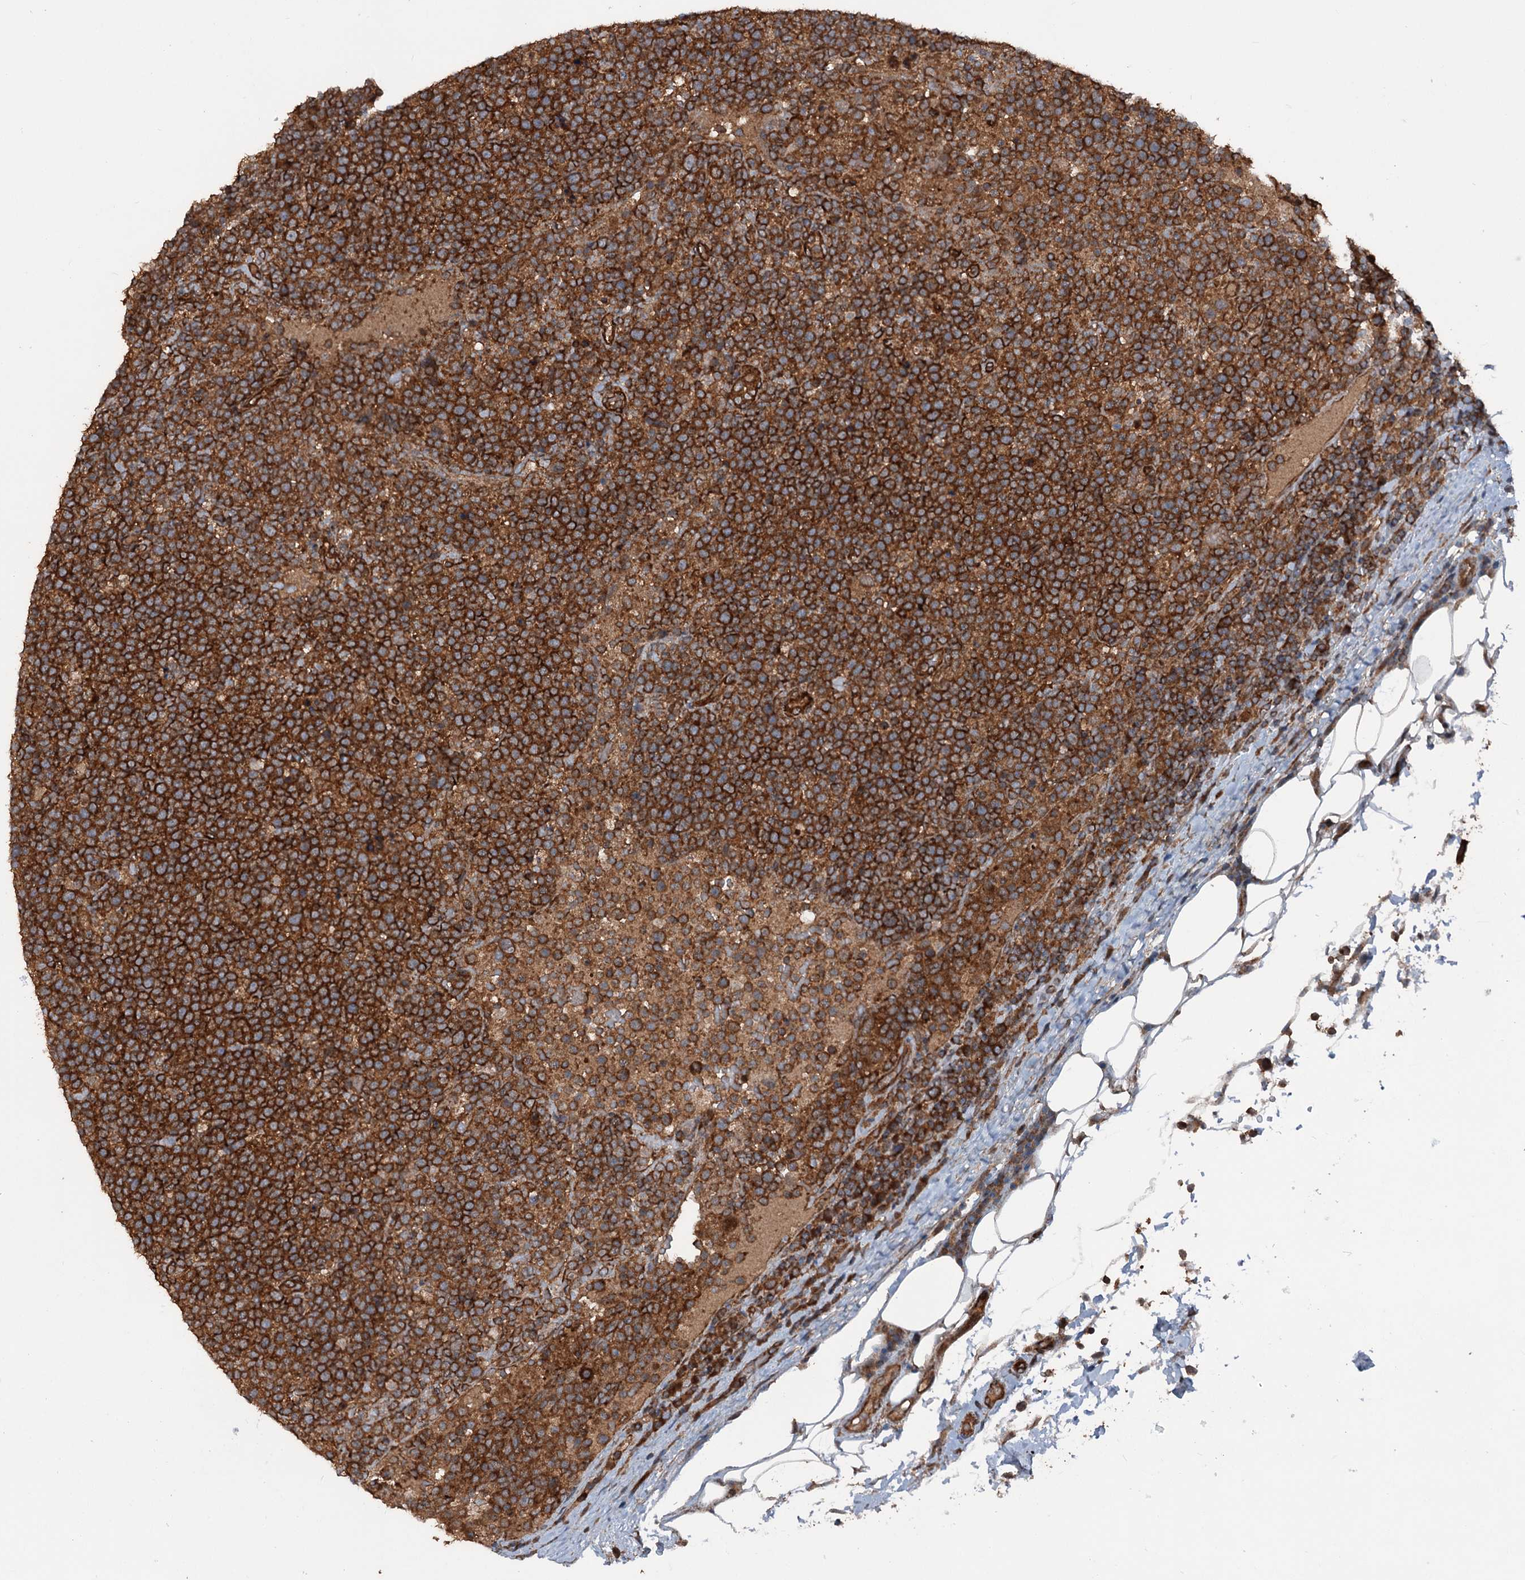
{"staining": {"intensity": "strong", "quantity": ">75%", "location": "cytoplasmic/membranous"}, "tissue": "lymphoma", "cell_type": "Tumor cells", "image_type": "cancer", "snomed": [{"axis": "morphology", "description": "Malignant lymphoma, non-Hodgkin's type, High grade"}, {"axis": "topography", "description": "Lymph node"}], "caption": "Immunohistochemistry (IHC) of malignant lymphoma, non-Hodgkin's type (high-grade) shows high levels of strong cytoplasmic/membranous expression in about >75% of tumor cells. (brown staining indicates protein expression, while blue staining denotes nuclei).", "gene": "RNF214", "patient": {"sex": "male", "age": 61}}